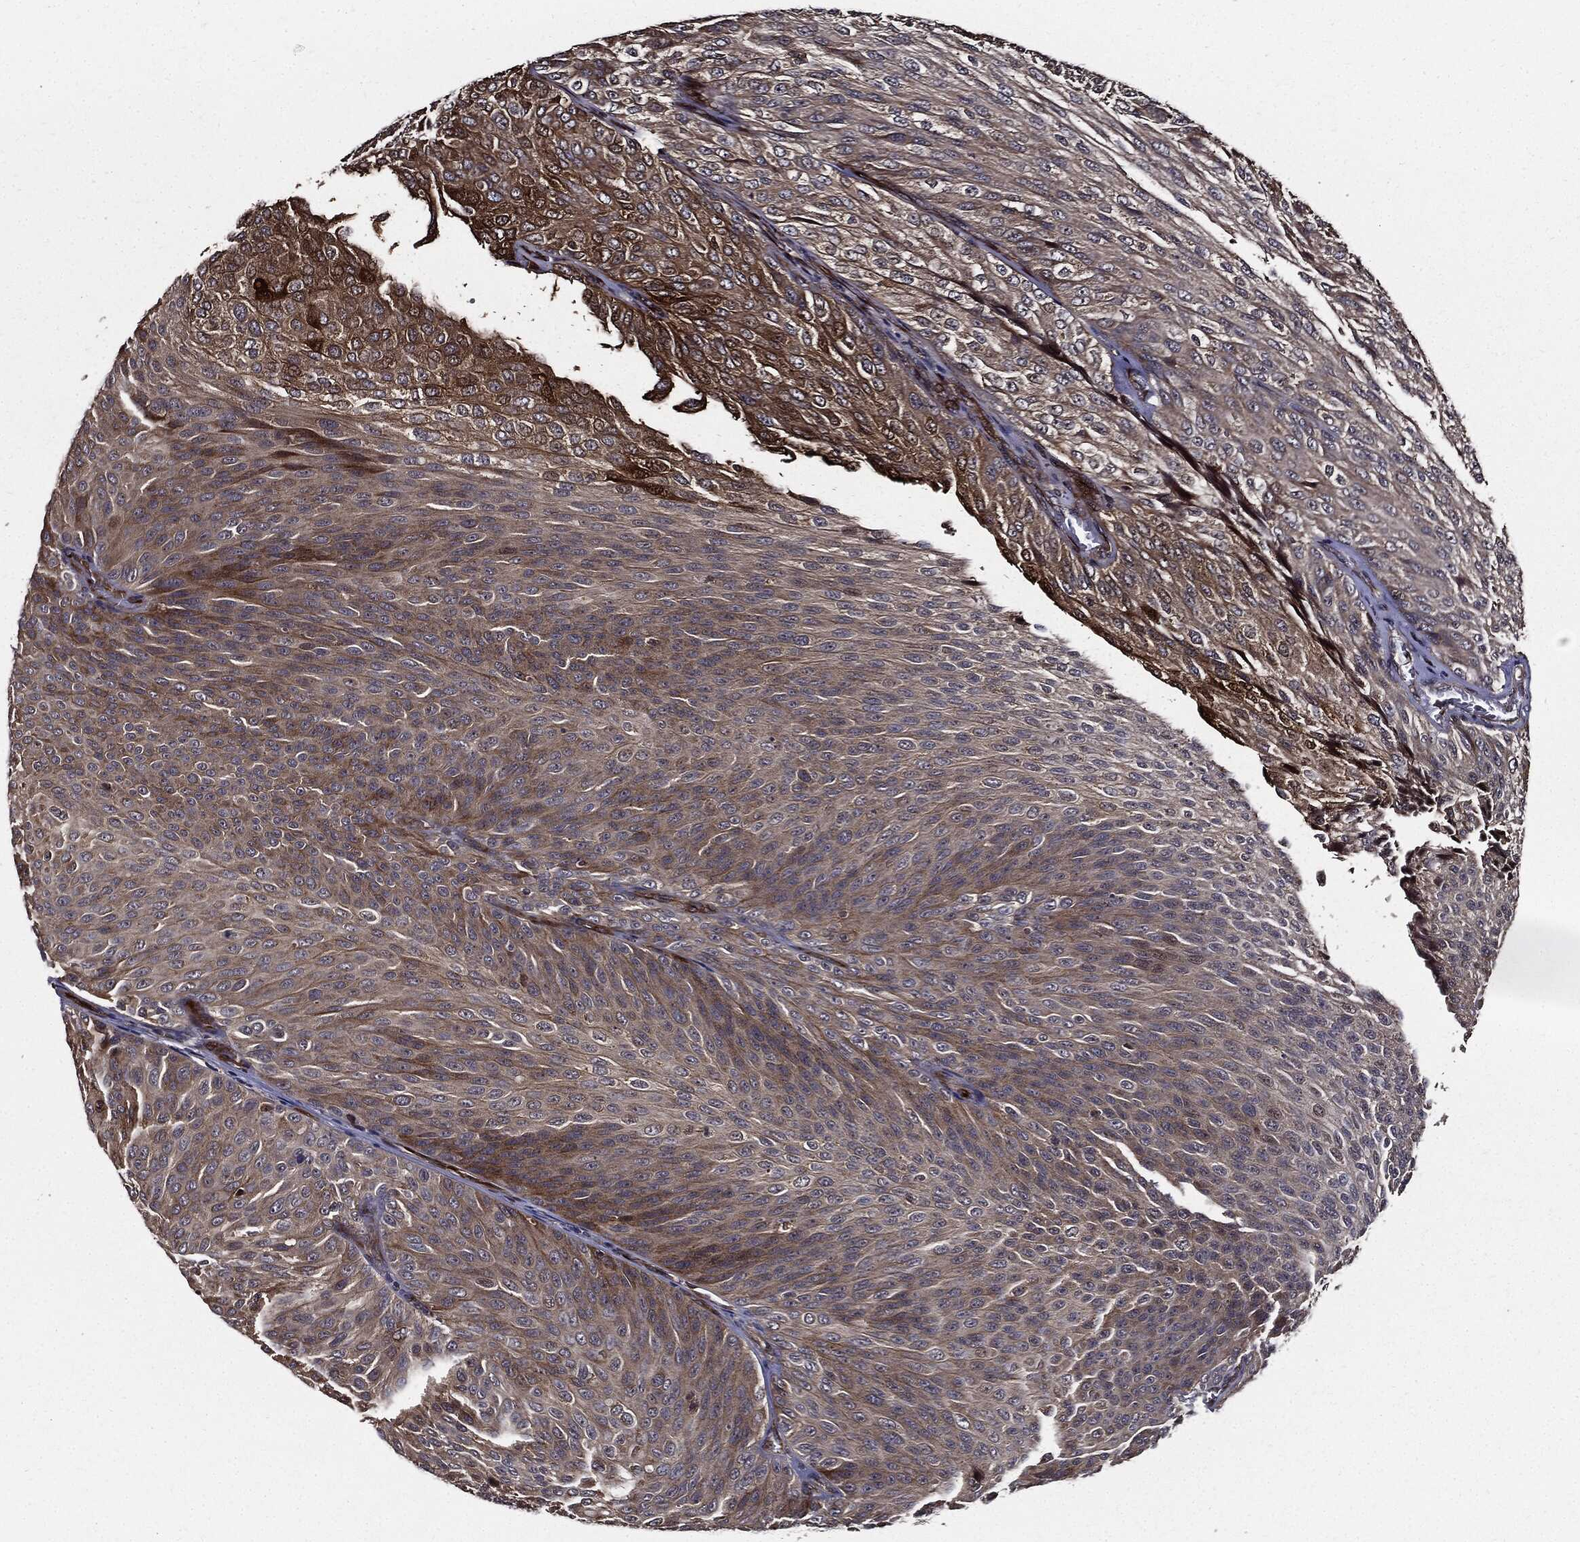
{"staining": {"intensity": "moderate", "quantity": "<25%", "location": "cytoplasmic/membranous"}, "tissue": "urothelial cancer", "cell_type": "Tumor cells", "image_type": "cancer", "snomed": [{"axis": "morphology", "description": "Urothelial carcinoma, Low grade"}, {"axis": "topography", "description": "Ureter, NOS"}, {"axis": "topography", "description": "Urinary bladder"}], "caption": "Immunohistochemical staining of low-grade urothelial carcinoma exhibits low levels of moderate cytoplasmic/membranous expression in approximately <25% of tumor cells.", "gene": "HTT", "patient": {"sex": "male", "age": 78}}